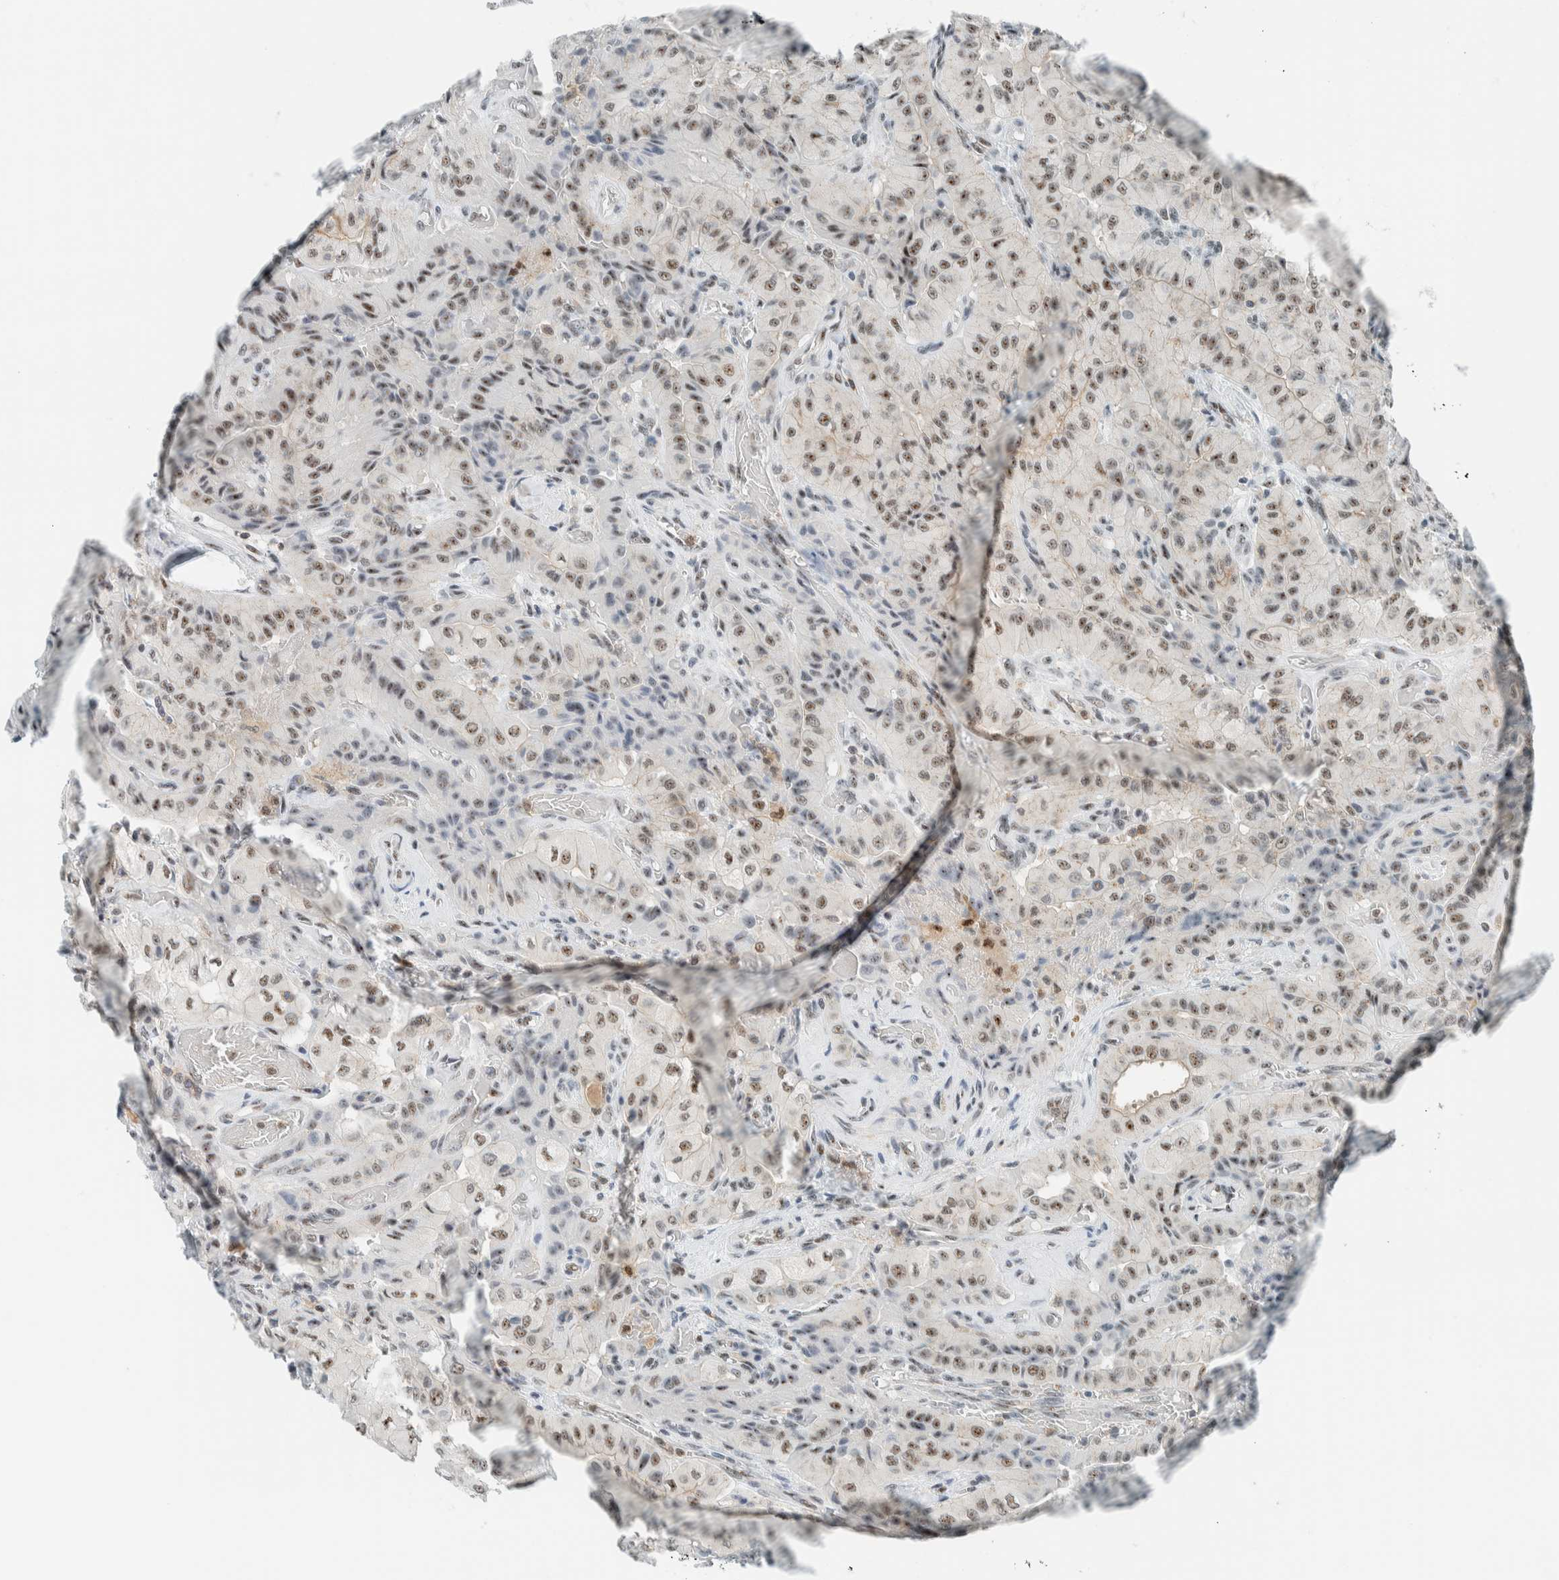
{"staining": {"intensity": "weak", "quantity": ">75%", "location": "nuclear"}, "tissue": "thyroid cancer", "cell_type": "Tumor cells", "image_type": "cancer", "snomed": [{"axis": "morphology", "description": "Papillary adenocarcinoma, NOS"}, {"axis": "topography", "description": "Thyroid gland"}], "caption": "Protein expression analysis of human thyroid cancer reveals weak nuclear expression in approximately >75% of tumor cells.", "gene": "CYSRT1", "patient": {"sex": "female", "age": 59}}